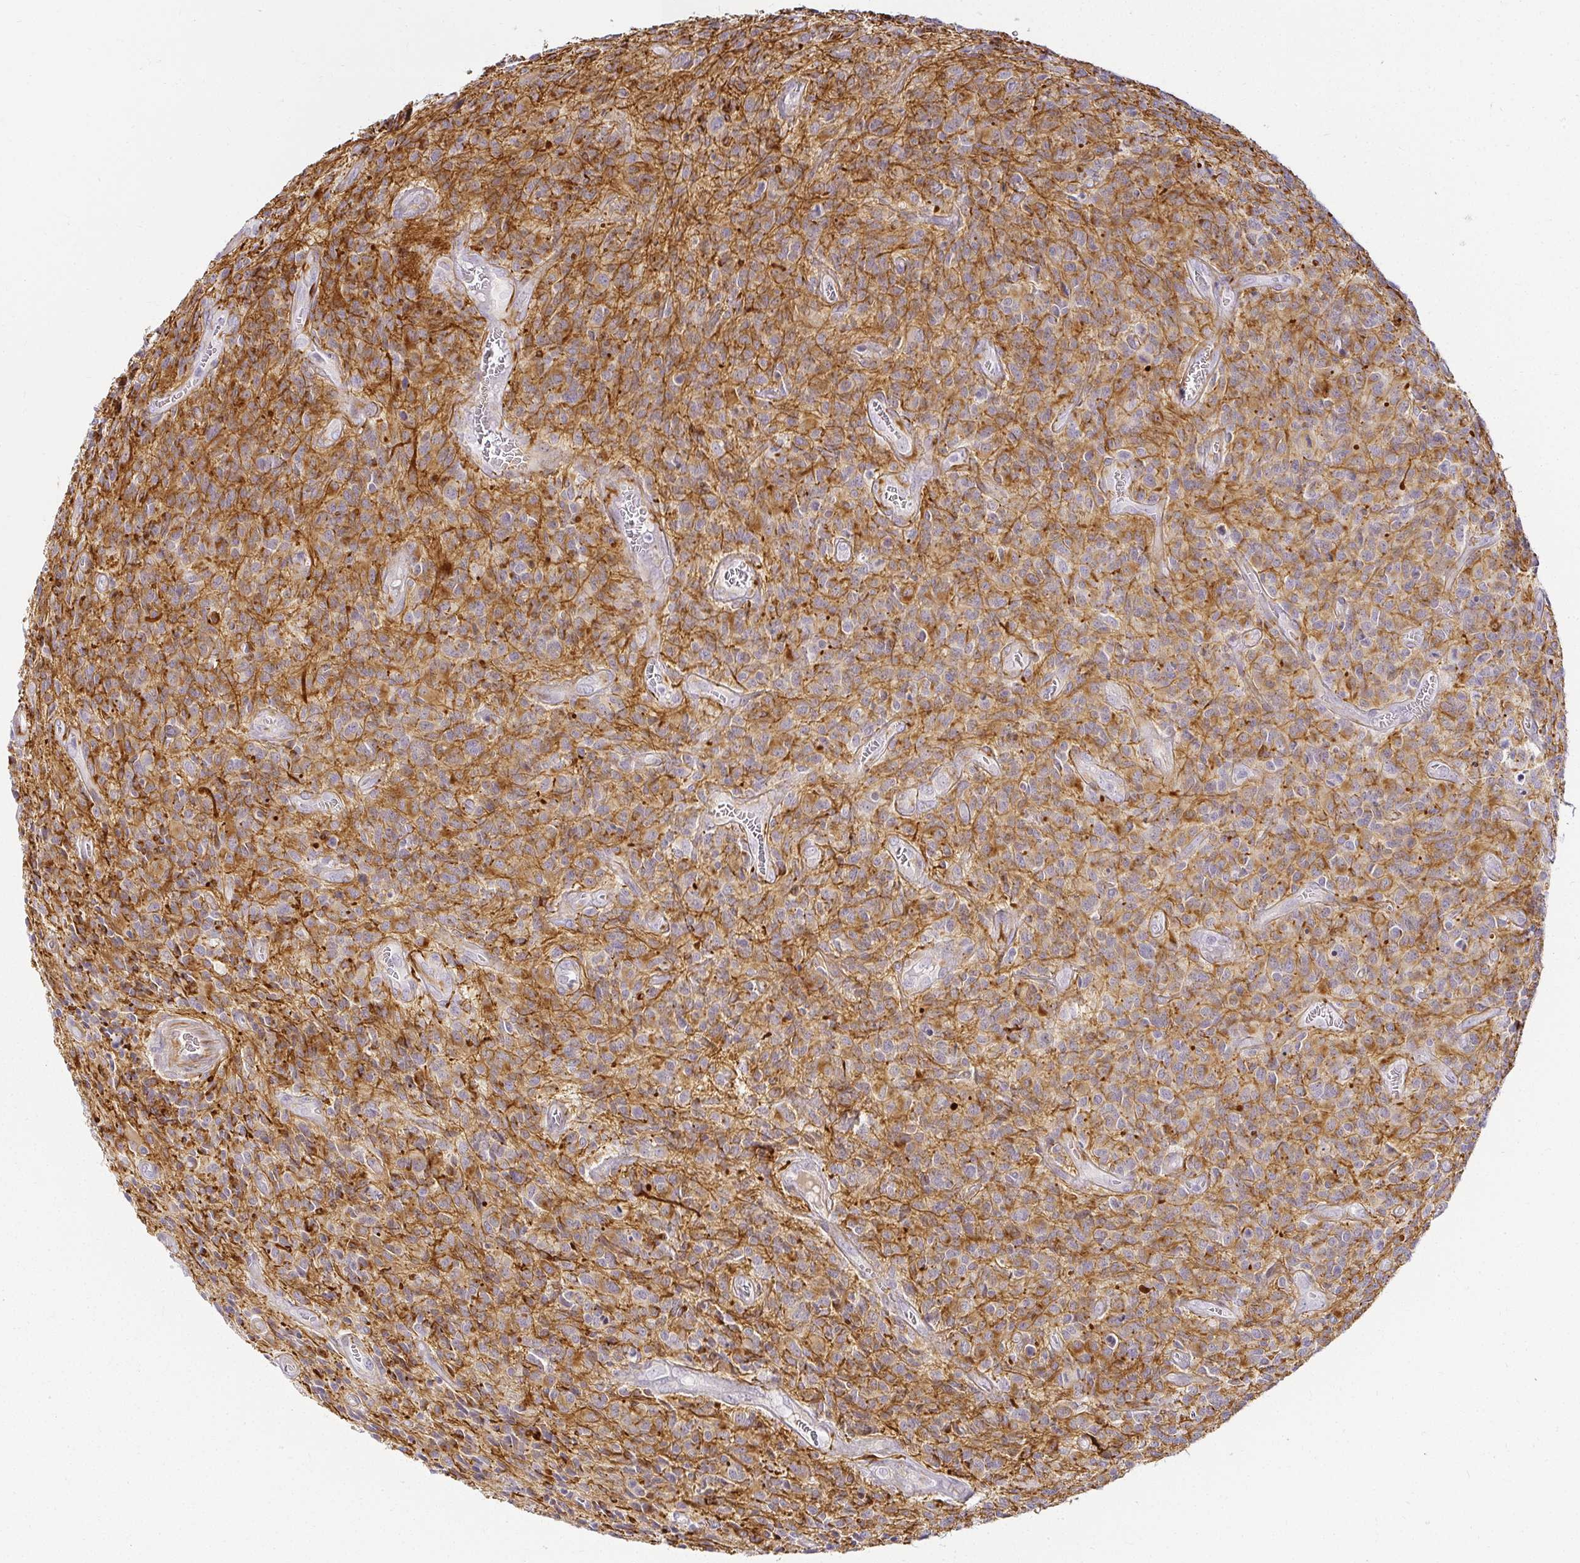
{"staining": {"intensity": "negative", "quantity": "none", "location": "none"}, "tissue": "glioma", "cell_type": "Tumor cells", "image_type": "cancer", "snomed": [{"axis": "morphology", "description": "Glioma, malignant, High grade"}, {"axis": "topography", "description": "Brain"}], "caption": "This is a image of IHC staining of glioma, which shows no positivity in tumor cells.", "gene": "ACAN", "patient": {"sex": "male", "age": 76}}